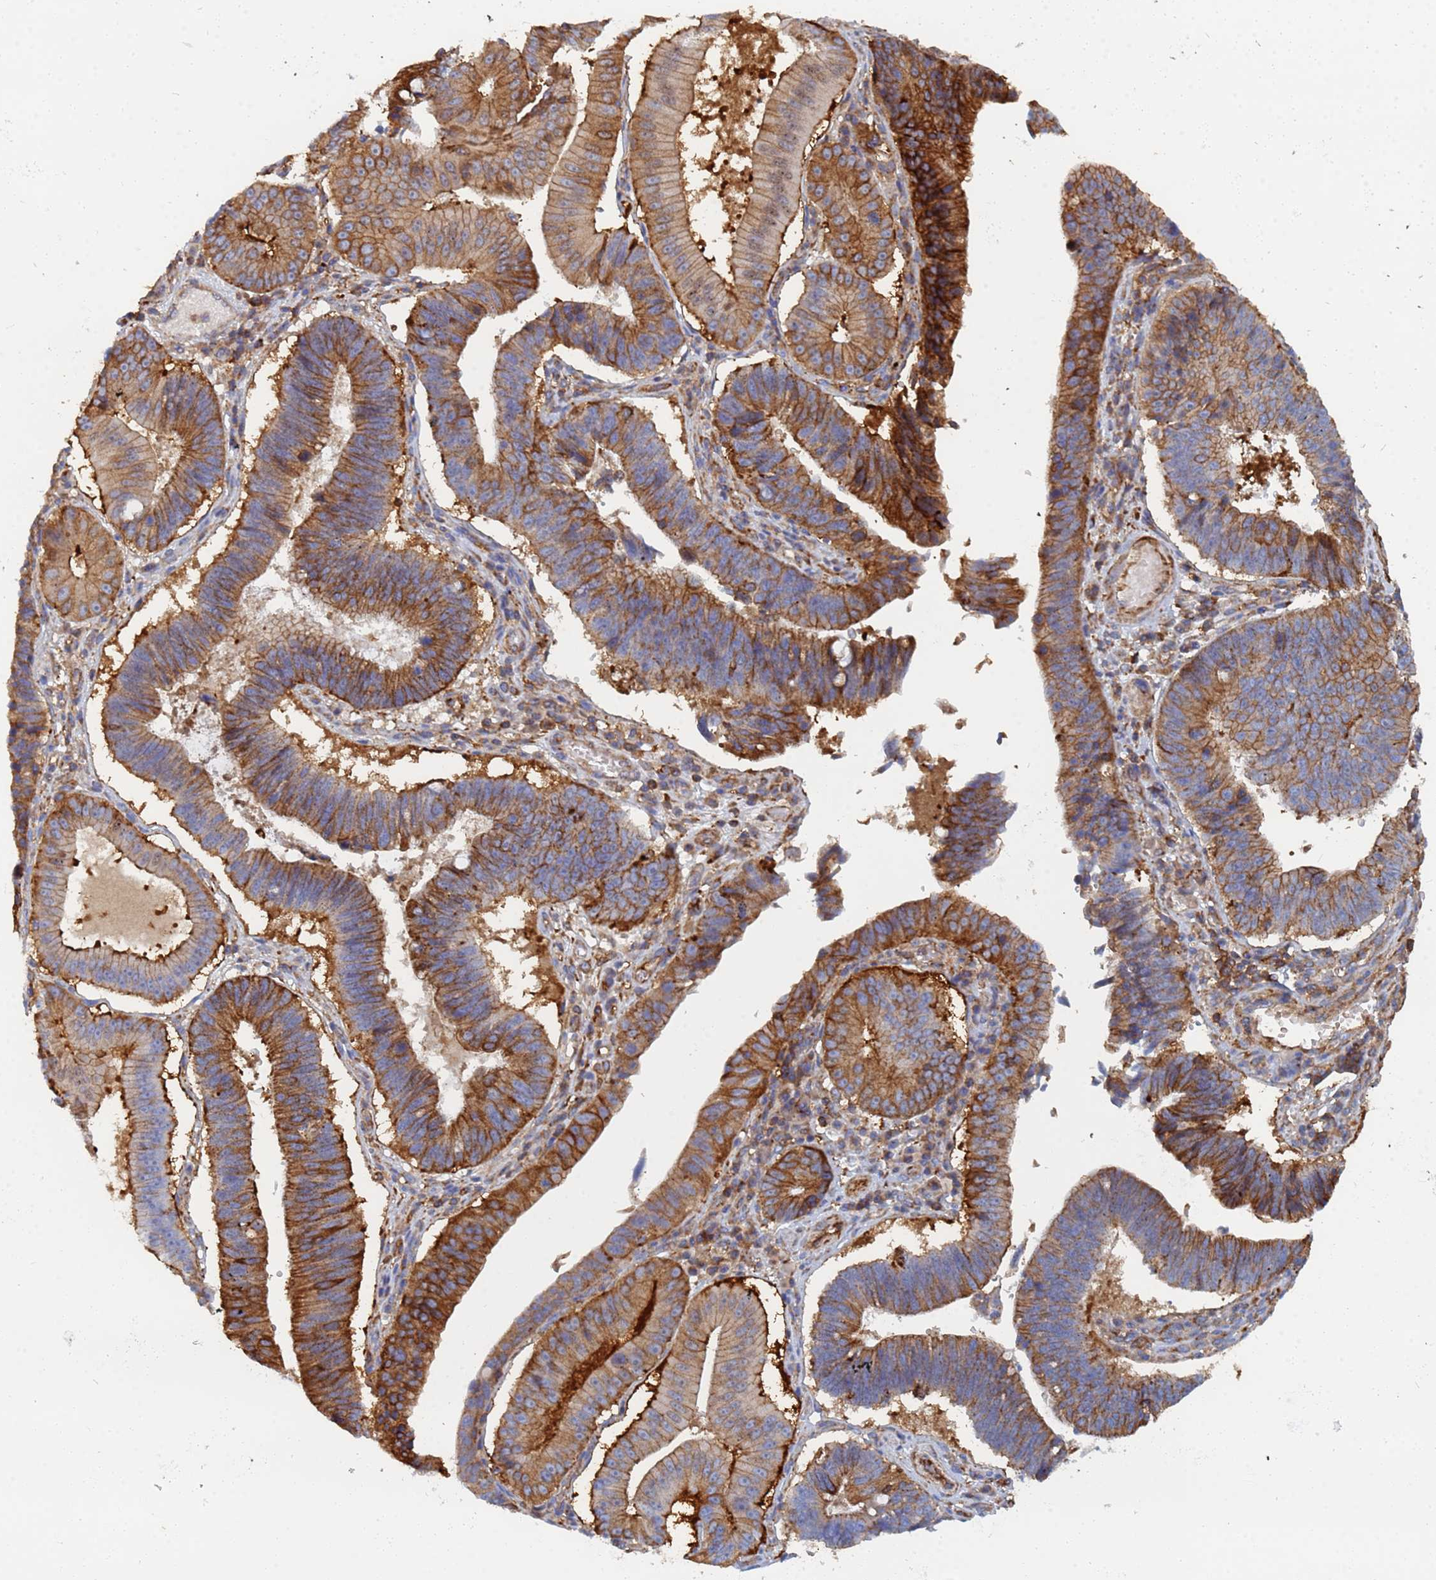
{"staining": {"intensity": "strong", "quantity": ">75%", "location": "cytoplasmic/membranous"}, "tissue": "stomach cancer", "cell_type": "Tumor cells", "image_type": "cancer", "snomed": [{"axis": "morphology", "description": "Adenocarcinoma, NOS"}, {"axis": "topography", "description": "Stomach"}], "caption": "This histopathology image demonstrates immunohistochemistry staining of human adenocarcinoma (stomach), with high strong cytoplasmic/membranous staining in approximately >75% of tumor cells.", "gene": "GPR42", "patient": {"sex": "male", "age": 59}}